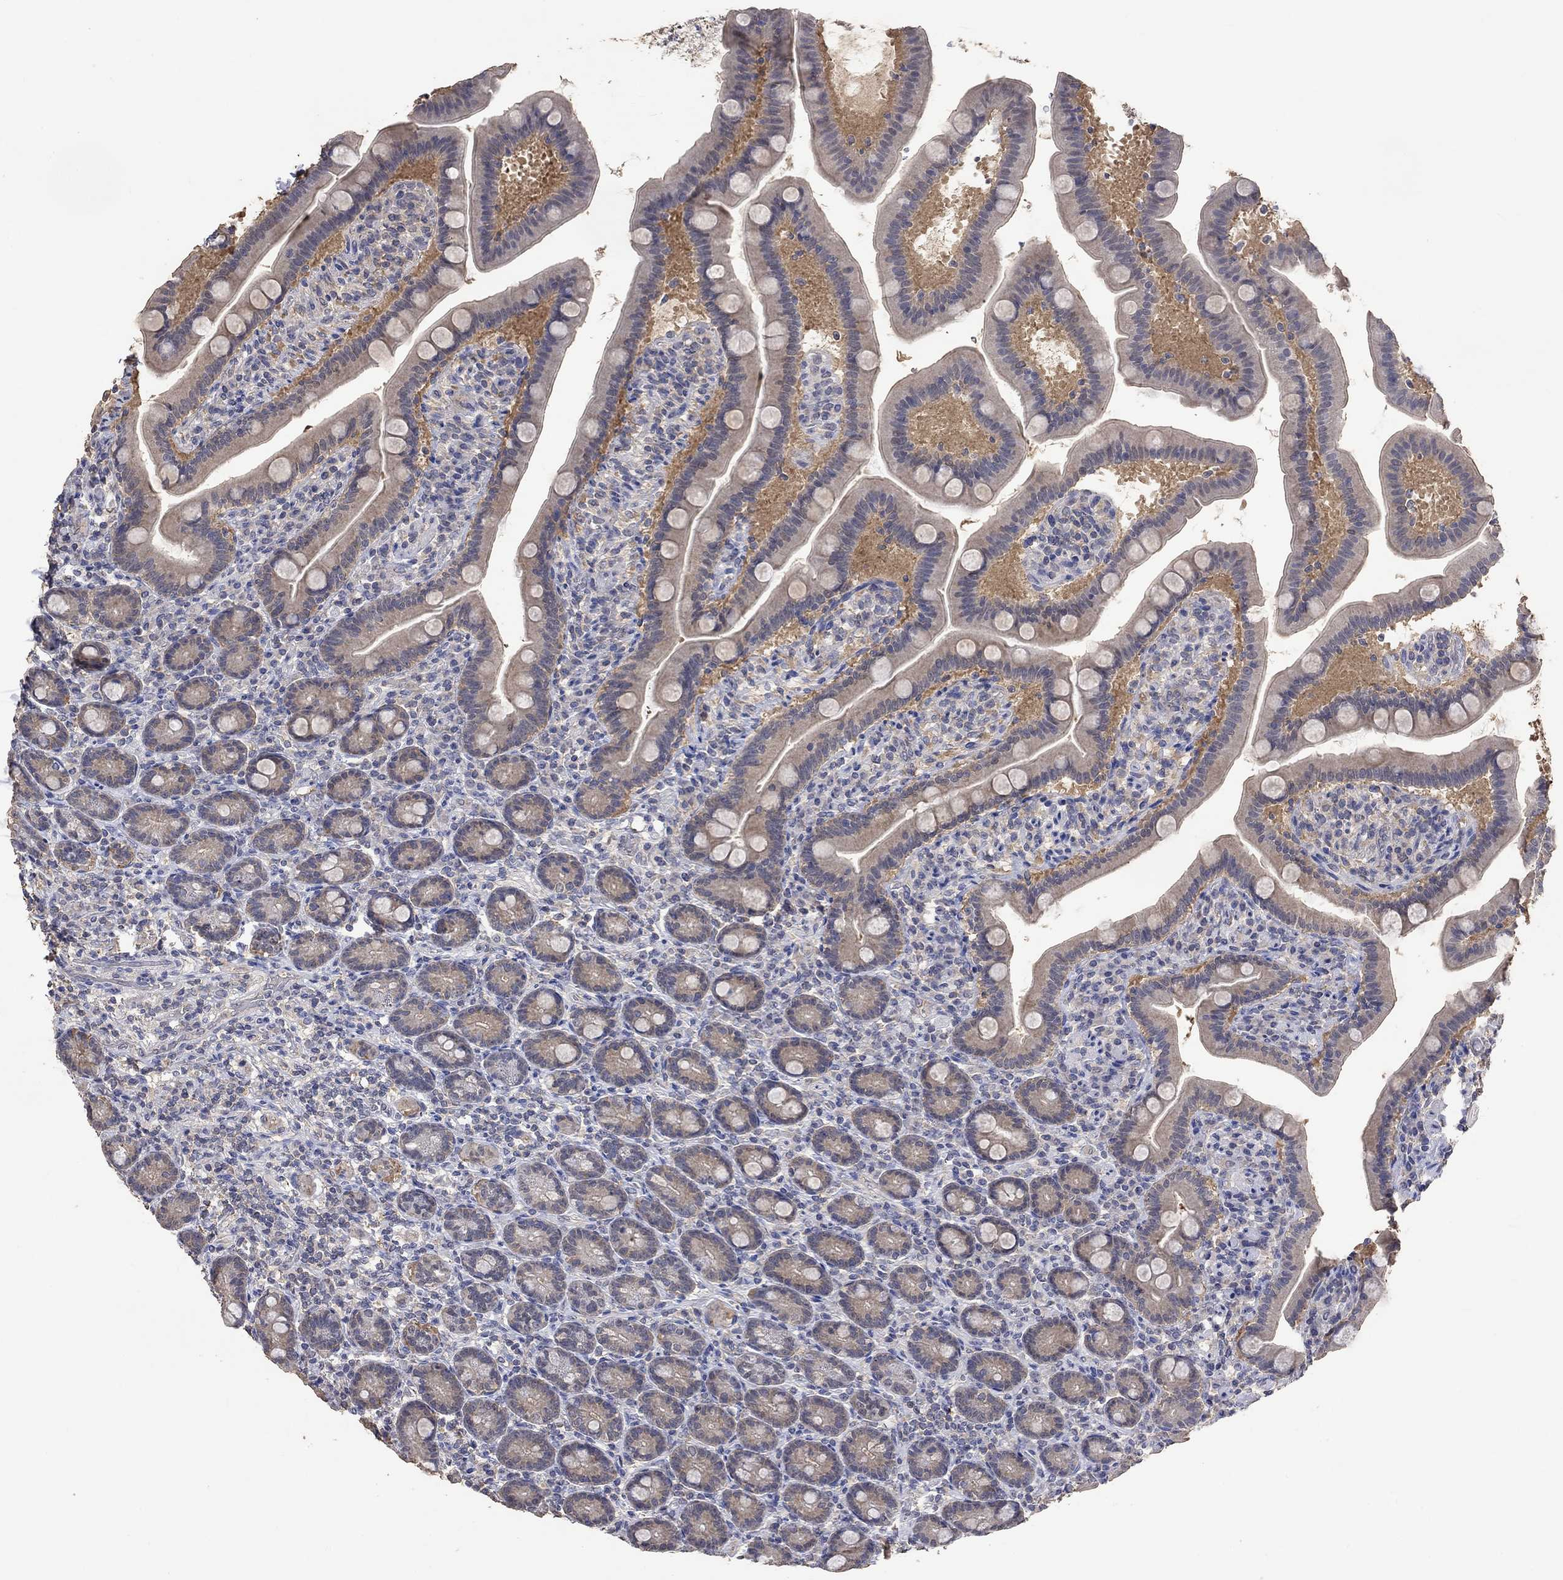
{"staining": {"intensity": "negative", "quantity": "none", "location": "none"}, "tissue": "small intestine", "cell_type": "Glandular cells", "image_type": "normal", "snomed": [{"axis": "morphology", "description": "Normal tissue, NOS"}, {"axis": "topography", "description": "Small intestine"}], "caption": "Immunohistochemistry (IHC) of normal small intestine exhibits no expression in glandular cells. (Brightfield microscopy of DAB (3,3'-diaminobenzidine) immunohistochemistry (IHC) at high magnification).", "gene": "PTPN20", "patient": {"sex": "male", "age": 66}}